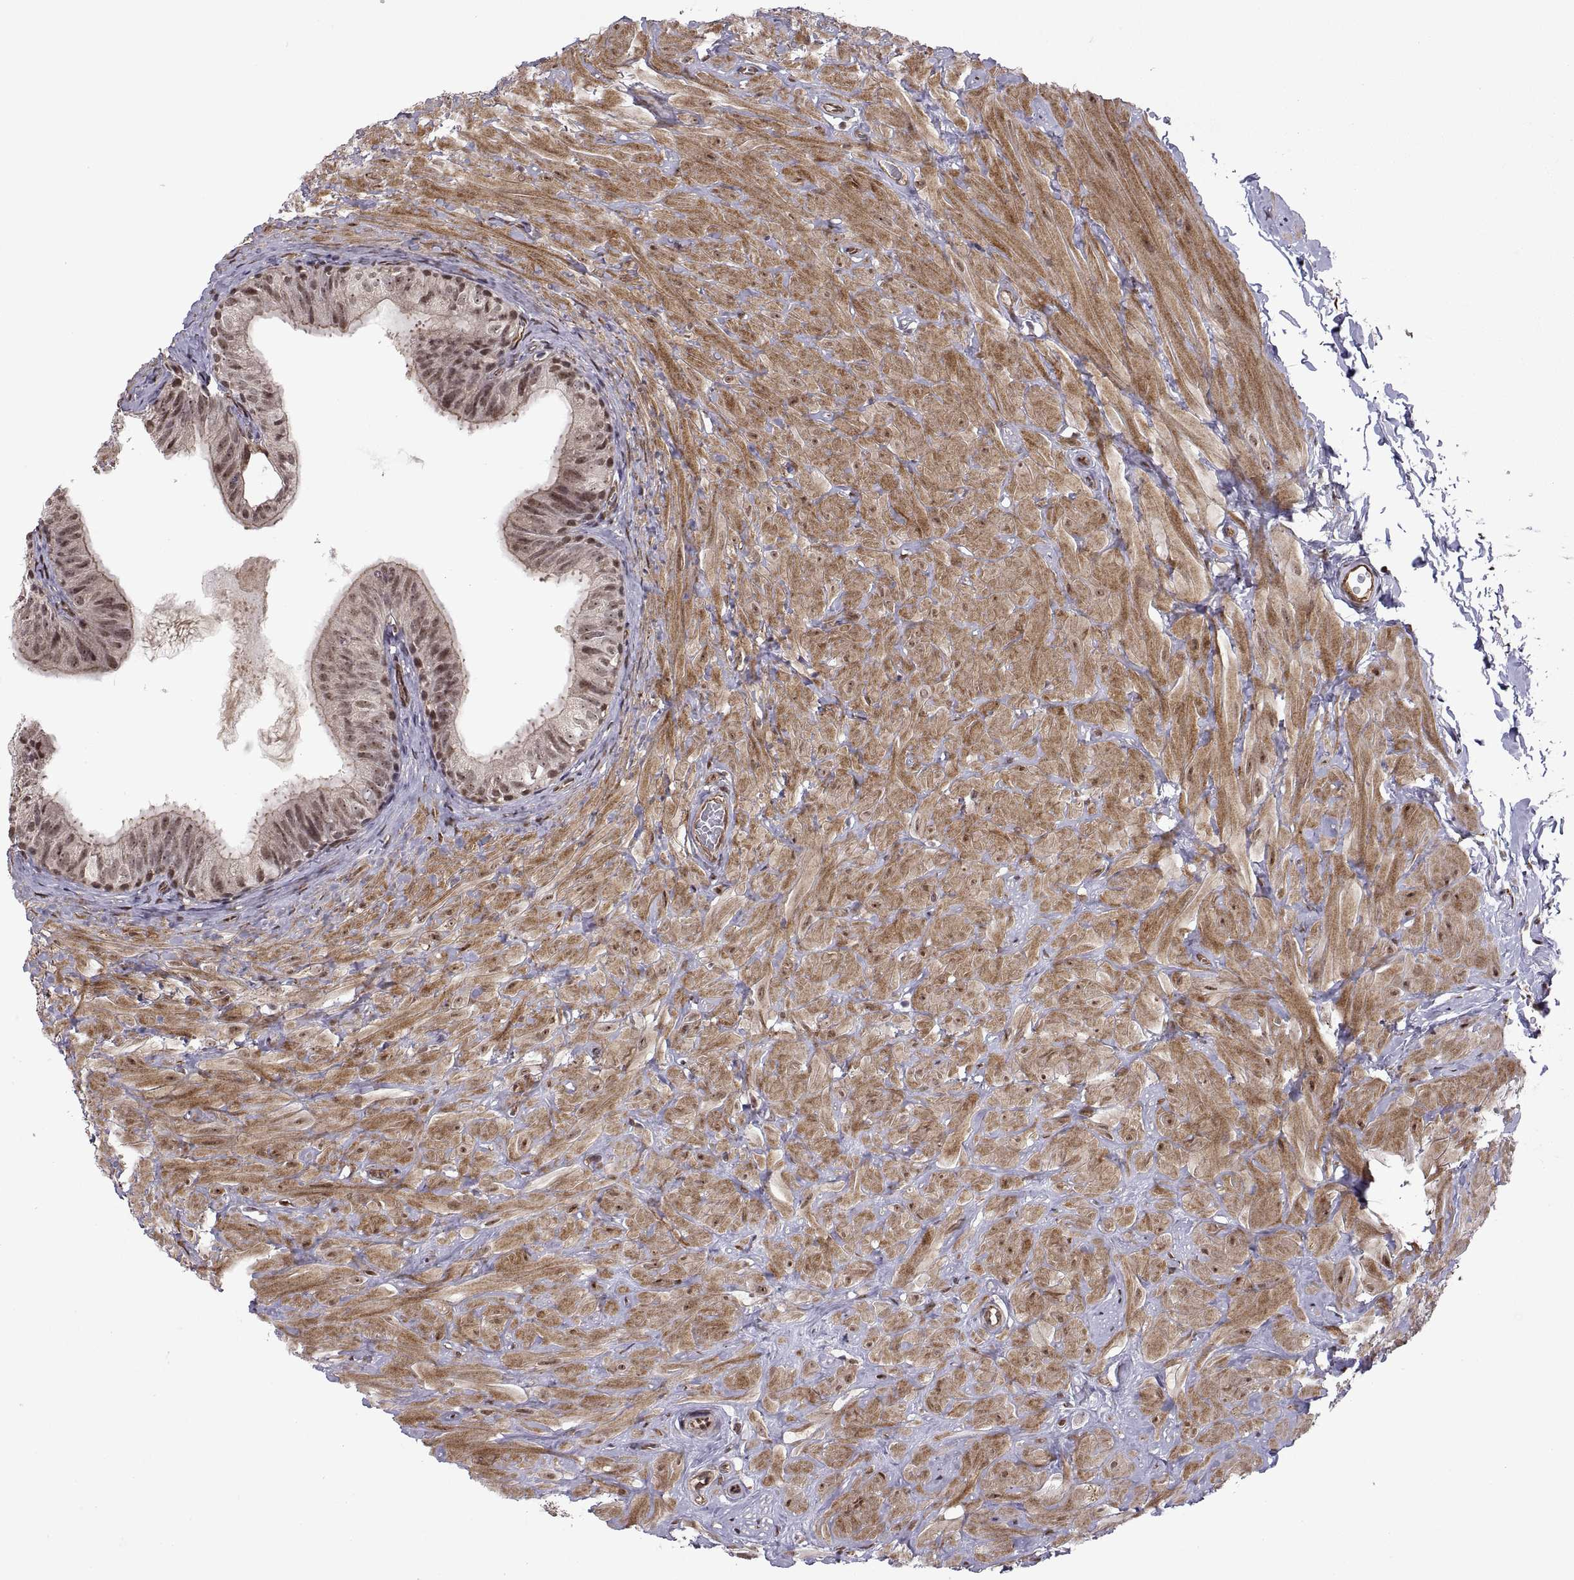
{"staining": {"intensity": "weak", "quantity": ">75%", "location": "nuclear"}, "tissue": "epididymis", "cell_type": "Glandular cells", "image_type": "normal", "snomed": [{"axis": "morphology", "description": "Normal tissue, NOS"}, {"axis": "topography", "description": "Epididymis"}, {"axis": "topography", "description": "Vas deferens"}], "caption": "Immunohistochemical staining of benign epididymis demonstrates weak nuclear protein staining in approximately >75% of glandular cells.", "gene": "ARRB1", "patient": {"sex": "male", "age": 23}}